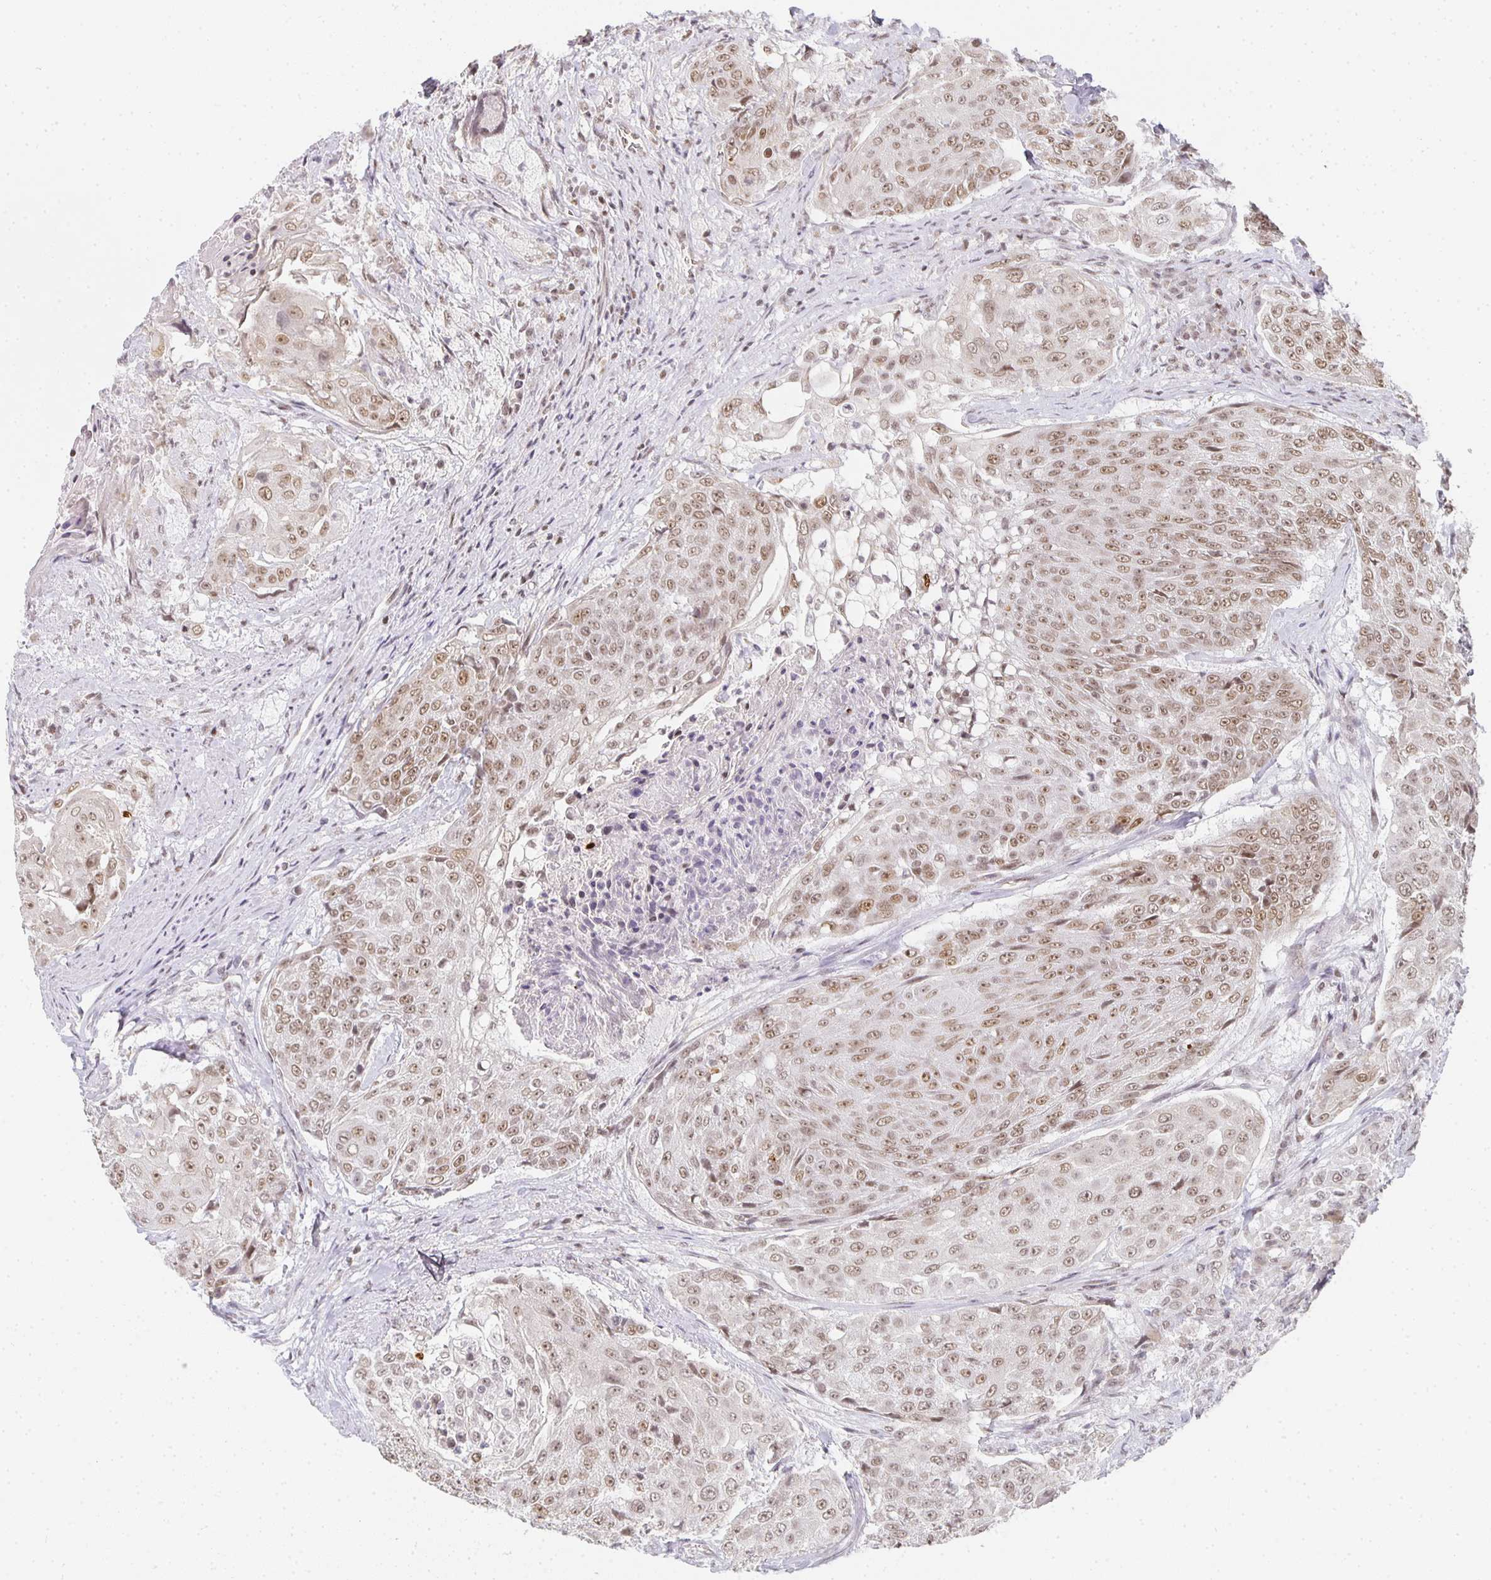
{"staining": {"intensity": "moderate", "quantity": ">75%", "location": "nuclear"}, "tissue": "urothelial cancer", "cell_type": "Tumor cells", "image_type": "cancer", "snomed": [{"axis": "morphology", "description": "Urothelial carcinoma, High grade"}, {"axis": "topography", "description": "Urinary bladder"}], "caption": "Brown immunohistochemical staining in human high-grade urothelial carcinoma displays moderate nuclear positivity in approximately >75% of tumor cells. (DAB IHC with brightfield microscopy, high magnification).", "gene": "SMARCA2", "patient": {"sex": "female", "age": 63}}